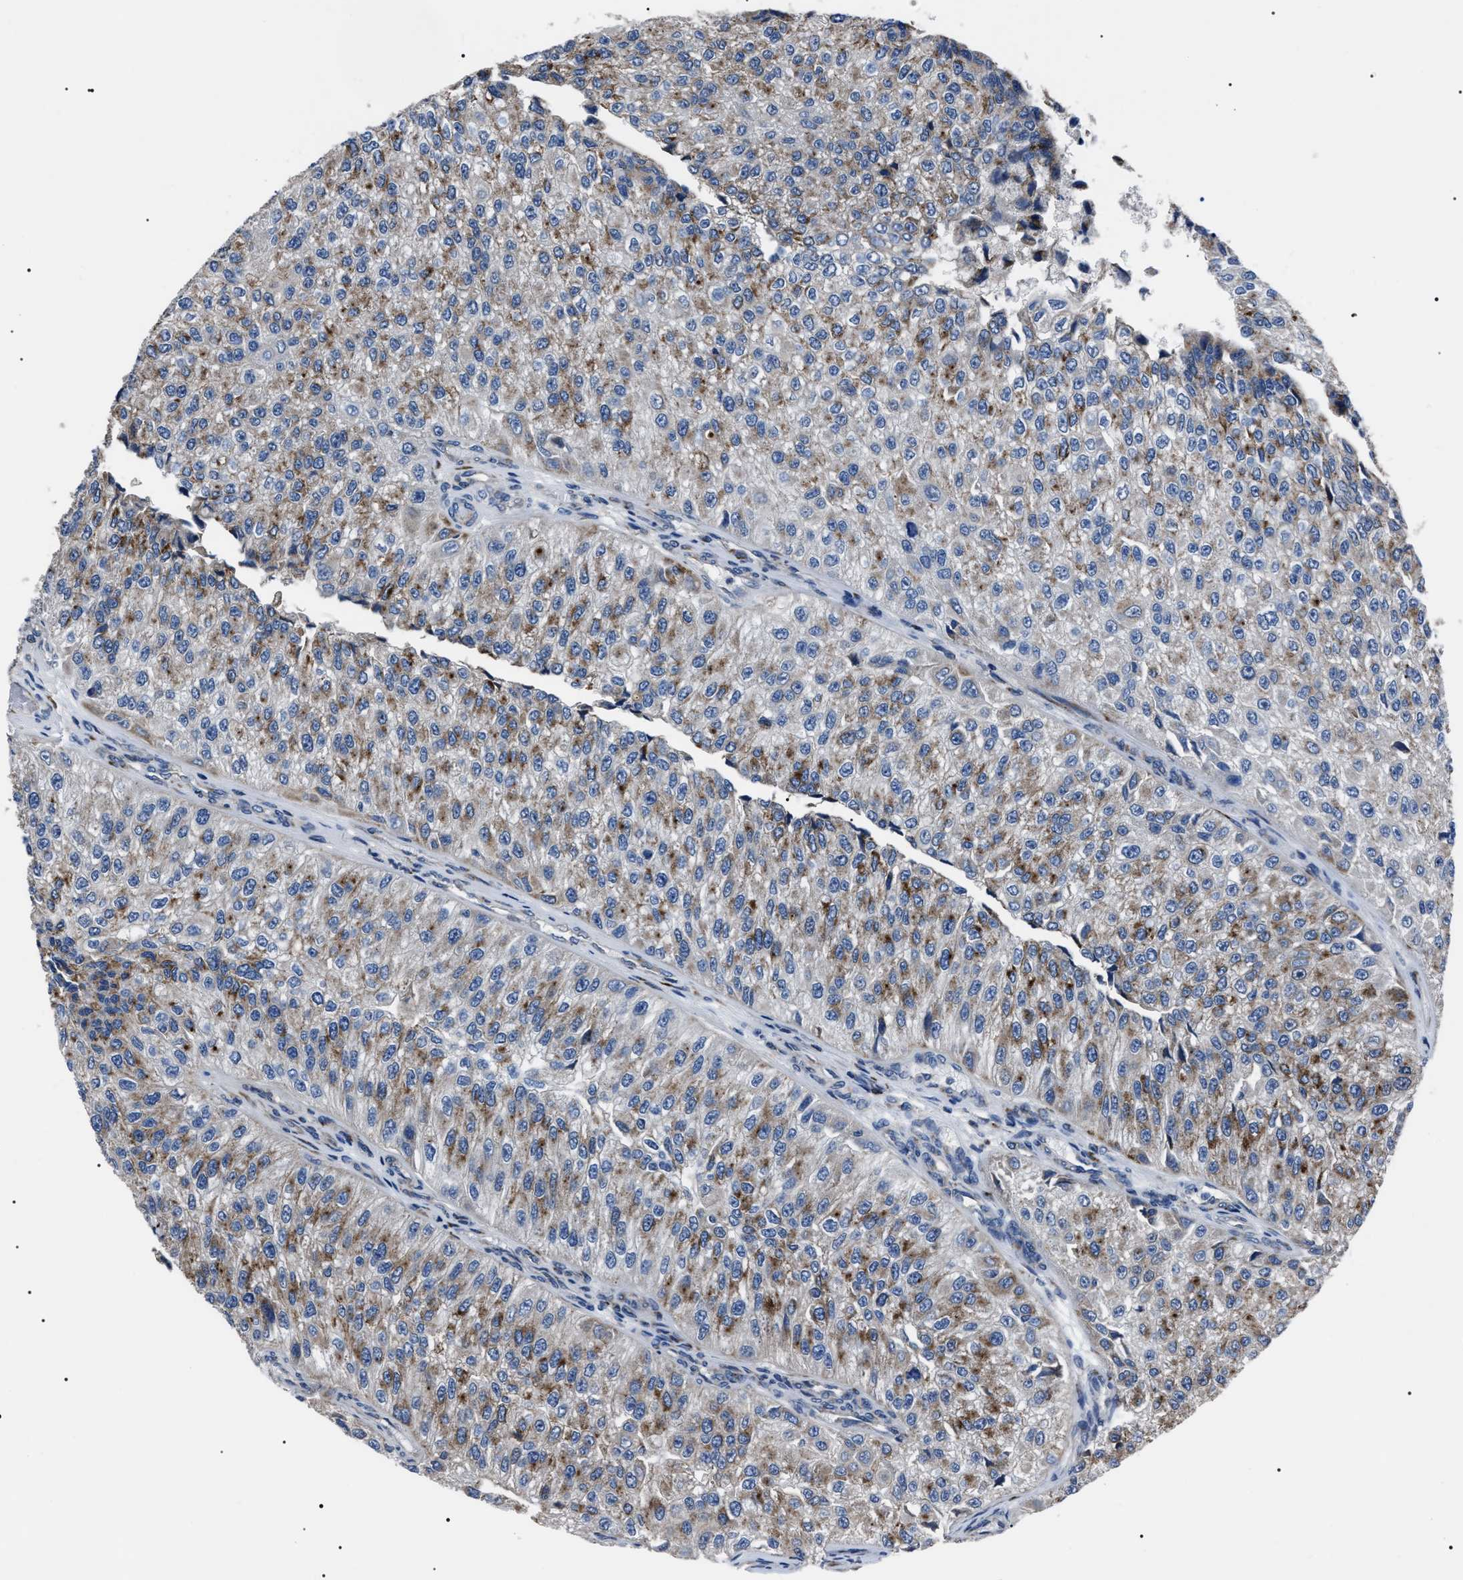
{"staining": {"intensity": "moderate", "quantity": "25%-75%", "location": "cytoplasmic/membranous"}, "tissue": "urothelial cancer", "cell_type": "Tumor cells", "image_type": "cancer", "snomed": [{"axis": "morphology", "description": "Urothelial carcinoma, High grade"}, {"axis": "topography", "description": "Kidney"}, {"axis": "topography", "description": "Urinary bladder"}], "caption": "IHC (DAB (3,3'-diaminobenzidine)) staining of urothelial cancer shows moderate cytoplasmic/membranous protein expression in about 25%-75% of tumor cells. The staining was performed using DAB (3,3'-diaminobenzidine), with brown indicating positive protein expression. Nuclei are stained blue with hematoxylin.", "gene": "LRRC14", "patient": {"sex": "male", "age": 77}}